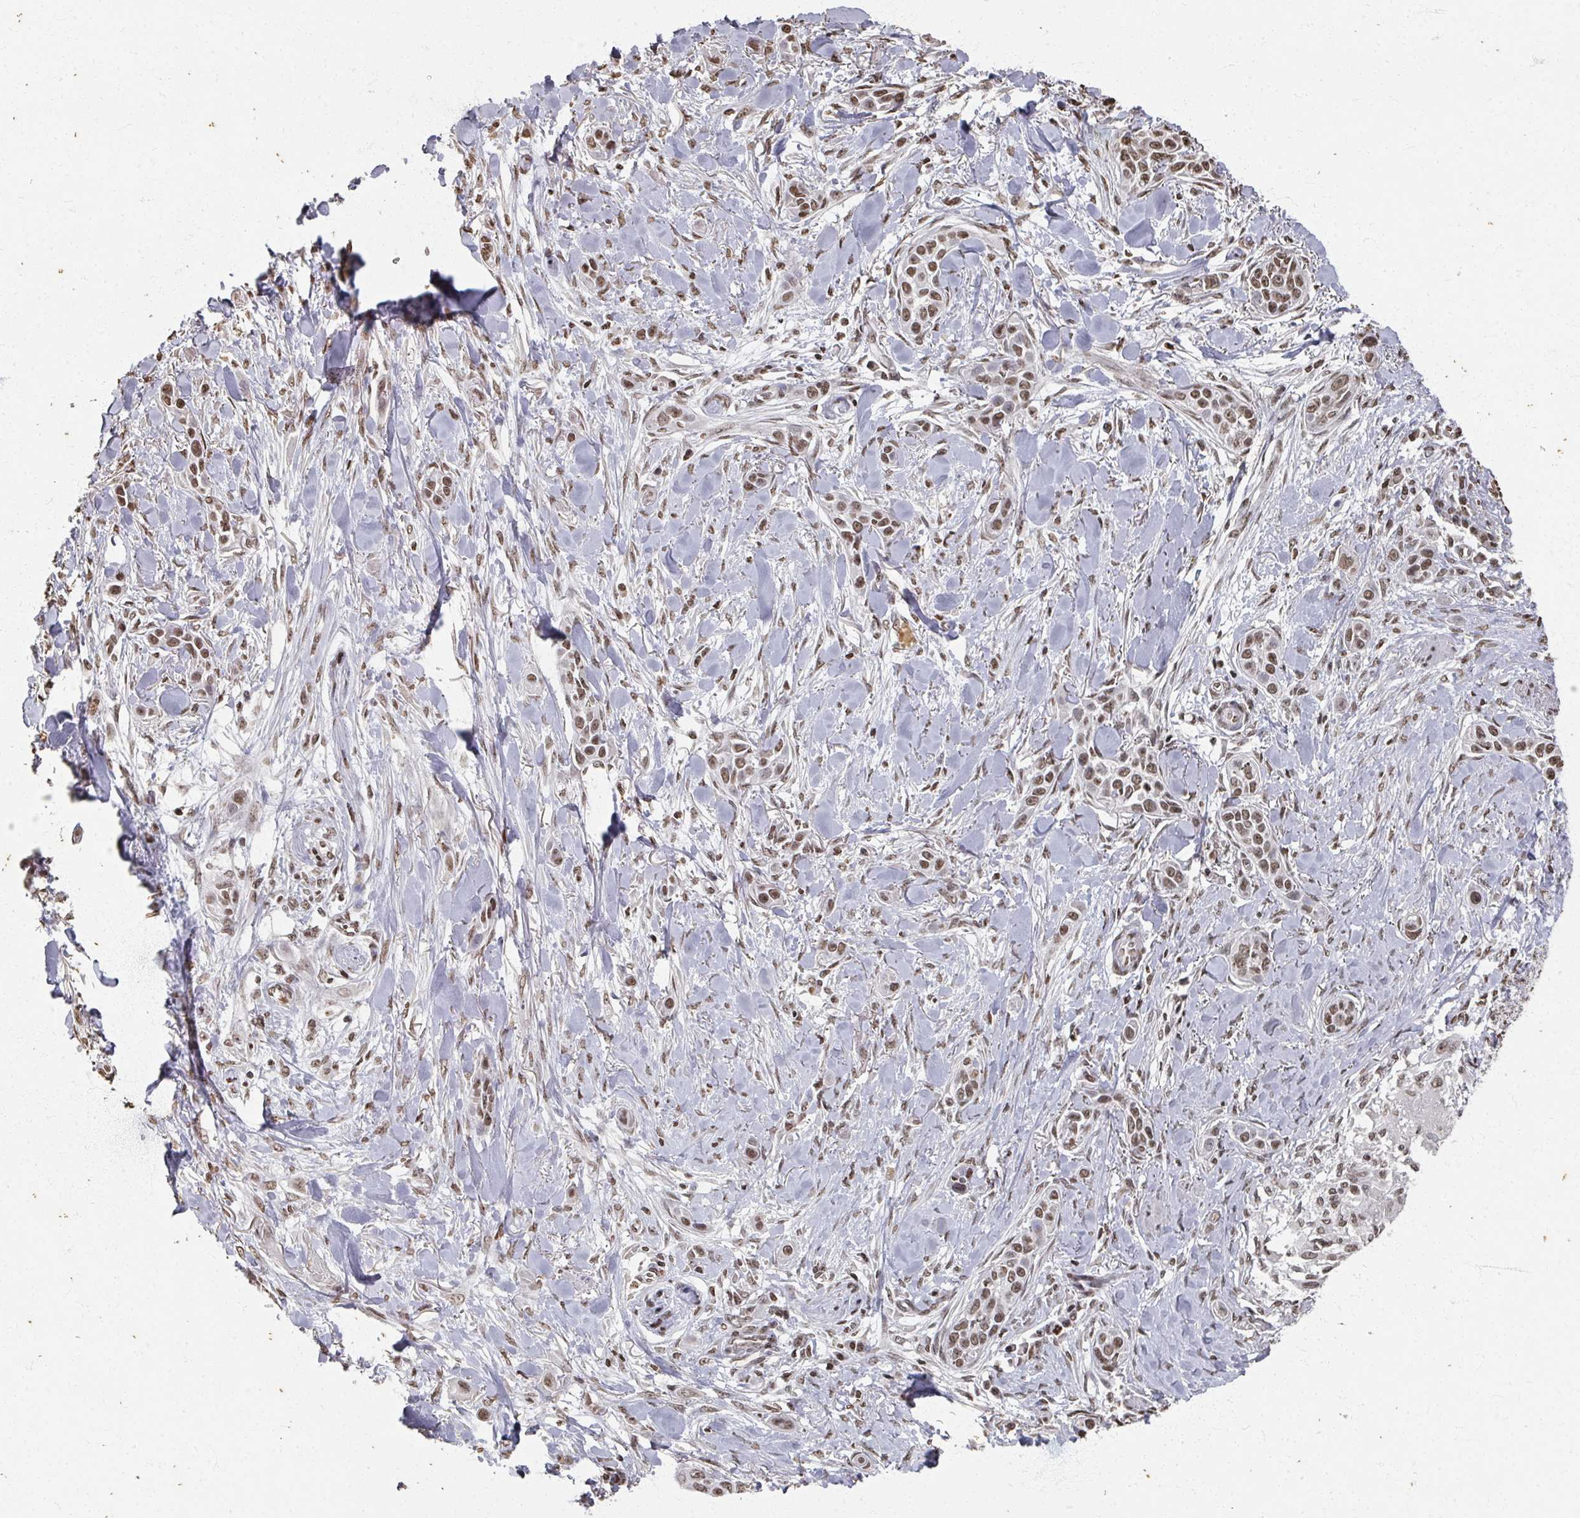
{"staining": {"intensity": "moderate", "quantity": ">75%", "location": "nuclear"}, "tissue": "skin cancer", "cell_type": "Tumor cells", "image_type": "cancer", "snomed": [{"axis": "morphology", "description": "Squamous cell carcinoma, NOS"}, {"axis": "topography", "description": "Skin"}], "caption": "Skin squamous cell carcinoma was stained to show a protein in brown. There is medium levels of moderate nuclear positivity in about >75% of tumor cells.", "gene": "DCUN1D5", "patient": {"sex": "female", "age": 69}}